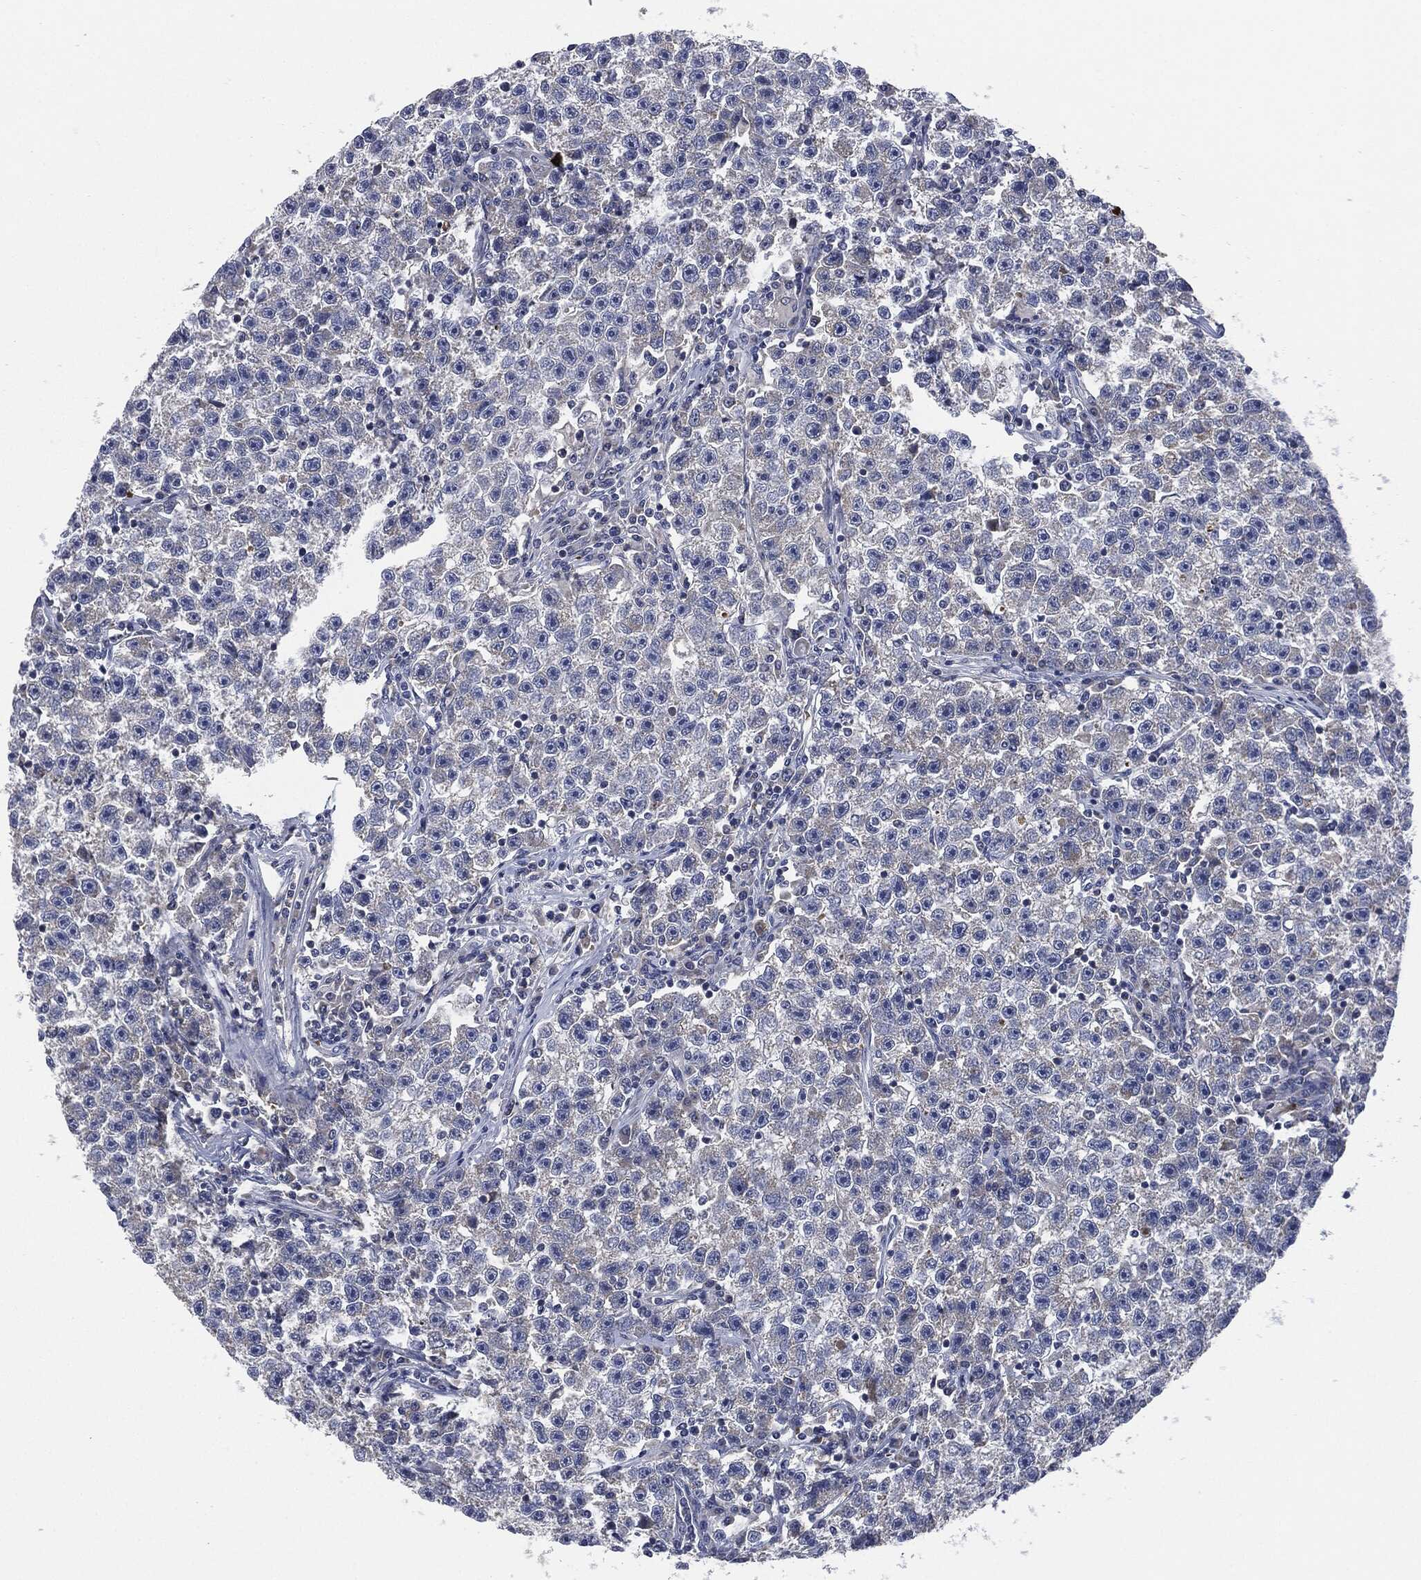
{"staining": {"intensity": "moderate", "quantity": "<25%", "location": "cytoplasmic/membranous"}, "tissue": "testis cancer", "cell_type": "Tumor cells", "image_type": "cancer", "snomed": [{"axis": "morphology", "description": "Seminoma, NOS"}, {"axis": "topography", "description": "Testis"}], "caption": "A micrograph of human testis cancer stained for a protein reveals moderate cytoplasmic/membranous brown staining in tumor cells.", "gene": "SIGLEC9", "patient": {"sex": "male", "age": 22}}